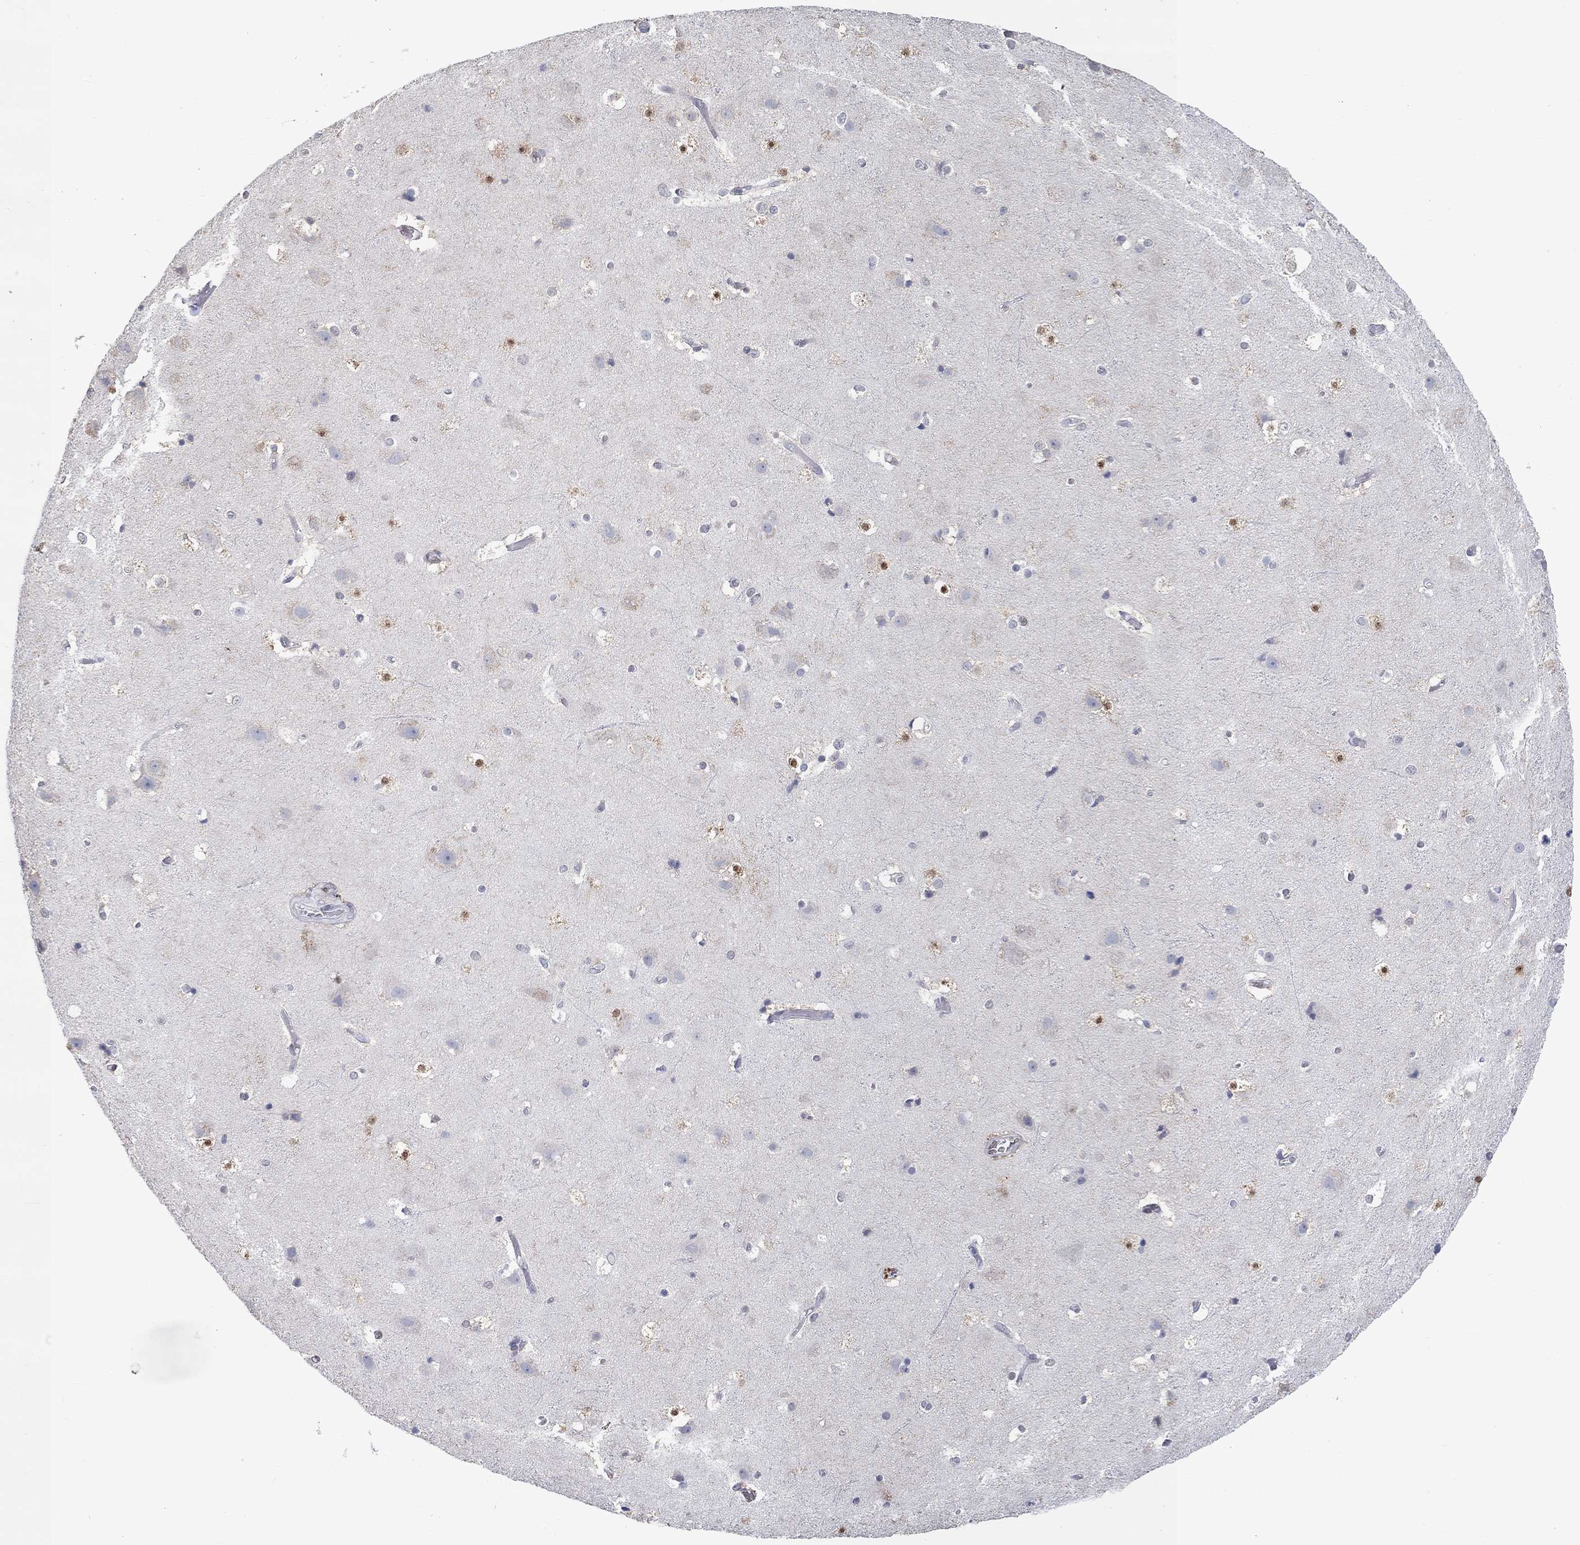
{"staining": {"intensity": "negative", "quantity": "none", "location": "none"}, "tissue": "cerebral cortex", "cell_type": "Endothelial cells", "image_type": "normal", "snomed": [{"axis": "morphology", "description": "Normal tissue, NOS"}, {"axis": "topography", "description": "Cerebral cortex"}], "caption": "Cerebral cortex was stained to show a protein in brown. There is no significant expression in endothelial cells. Nuclei are stained in blue.", "gene": "FGF2", "patient": {"sex": "female", "age": 52}}